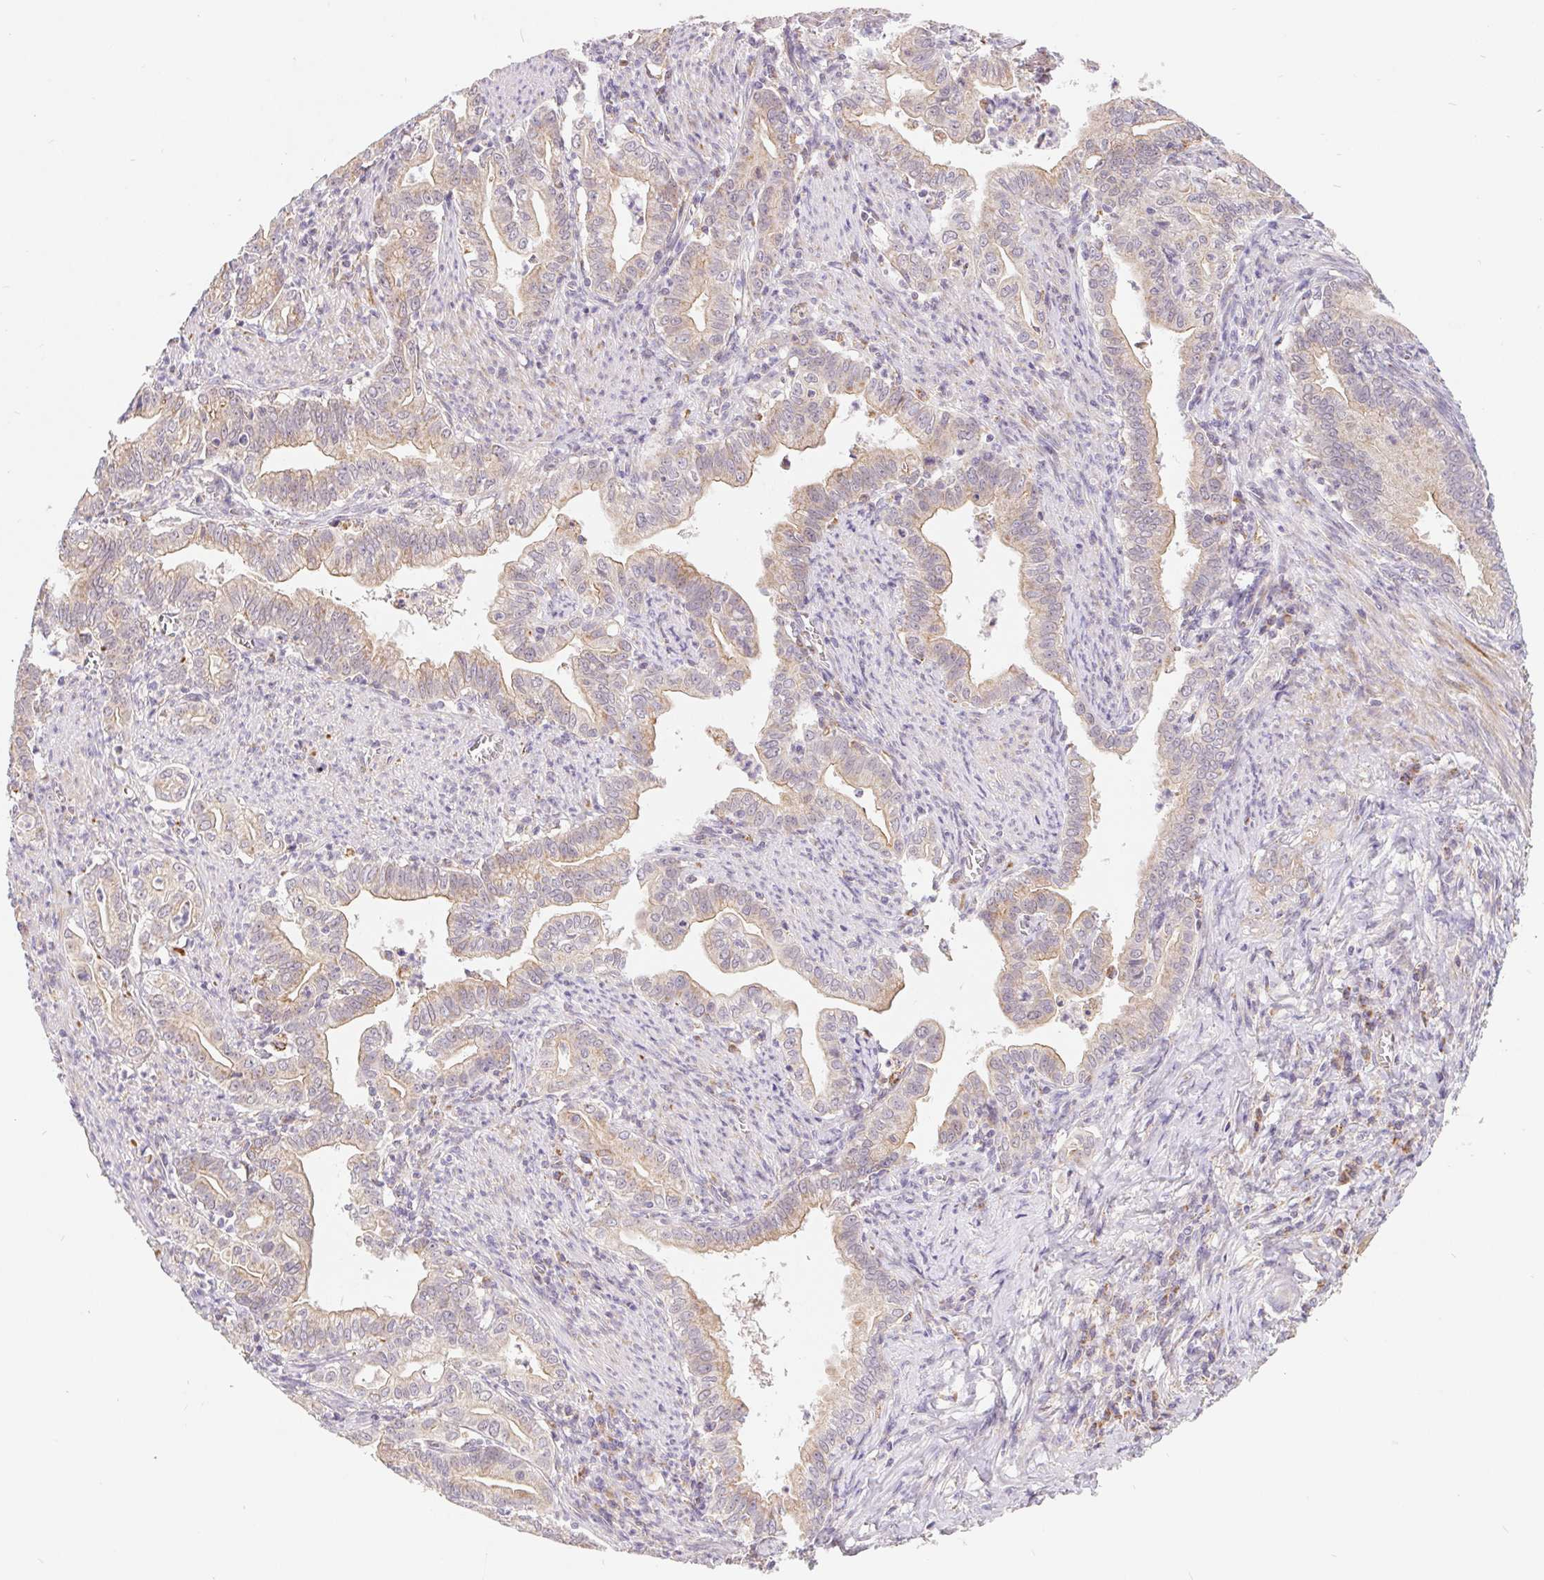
{"staining": {"intensity": "weak", "quantity": "25%-75%", "location": "cytoplasmic/membranous"}, "tissue": "stomach cancer", "cell_type": "Tumor cells", "image_type": "cancer", "snomed": [{"axis": "morphology", "description": "Adenocarcinoma, NOS"}, {"axis": "topography", "description": "Stomach, upper"}], "caption": "Weak cytoplasmic/membranous positivity is identified in approximately 25%-75% of tumor cells in stomach cancer. (Stains: DAB (3,3'-diaminobenzidine) in brown, nuclei in blue, Microscopy: brightfield microscopy at high magnification).", "gene": "EMC6", "patient": {"sex": "female", "age": 79}}